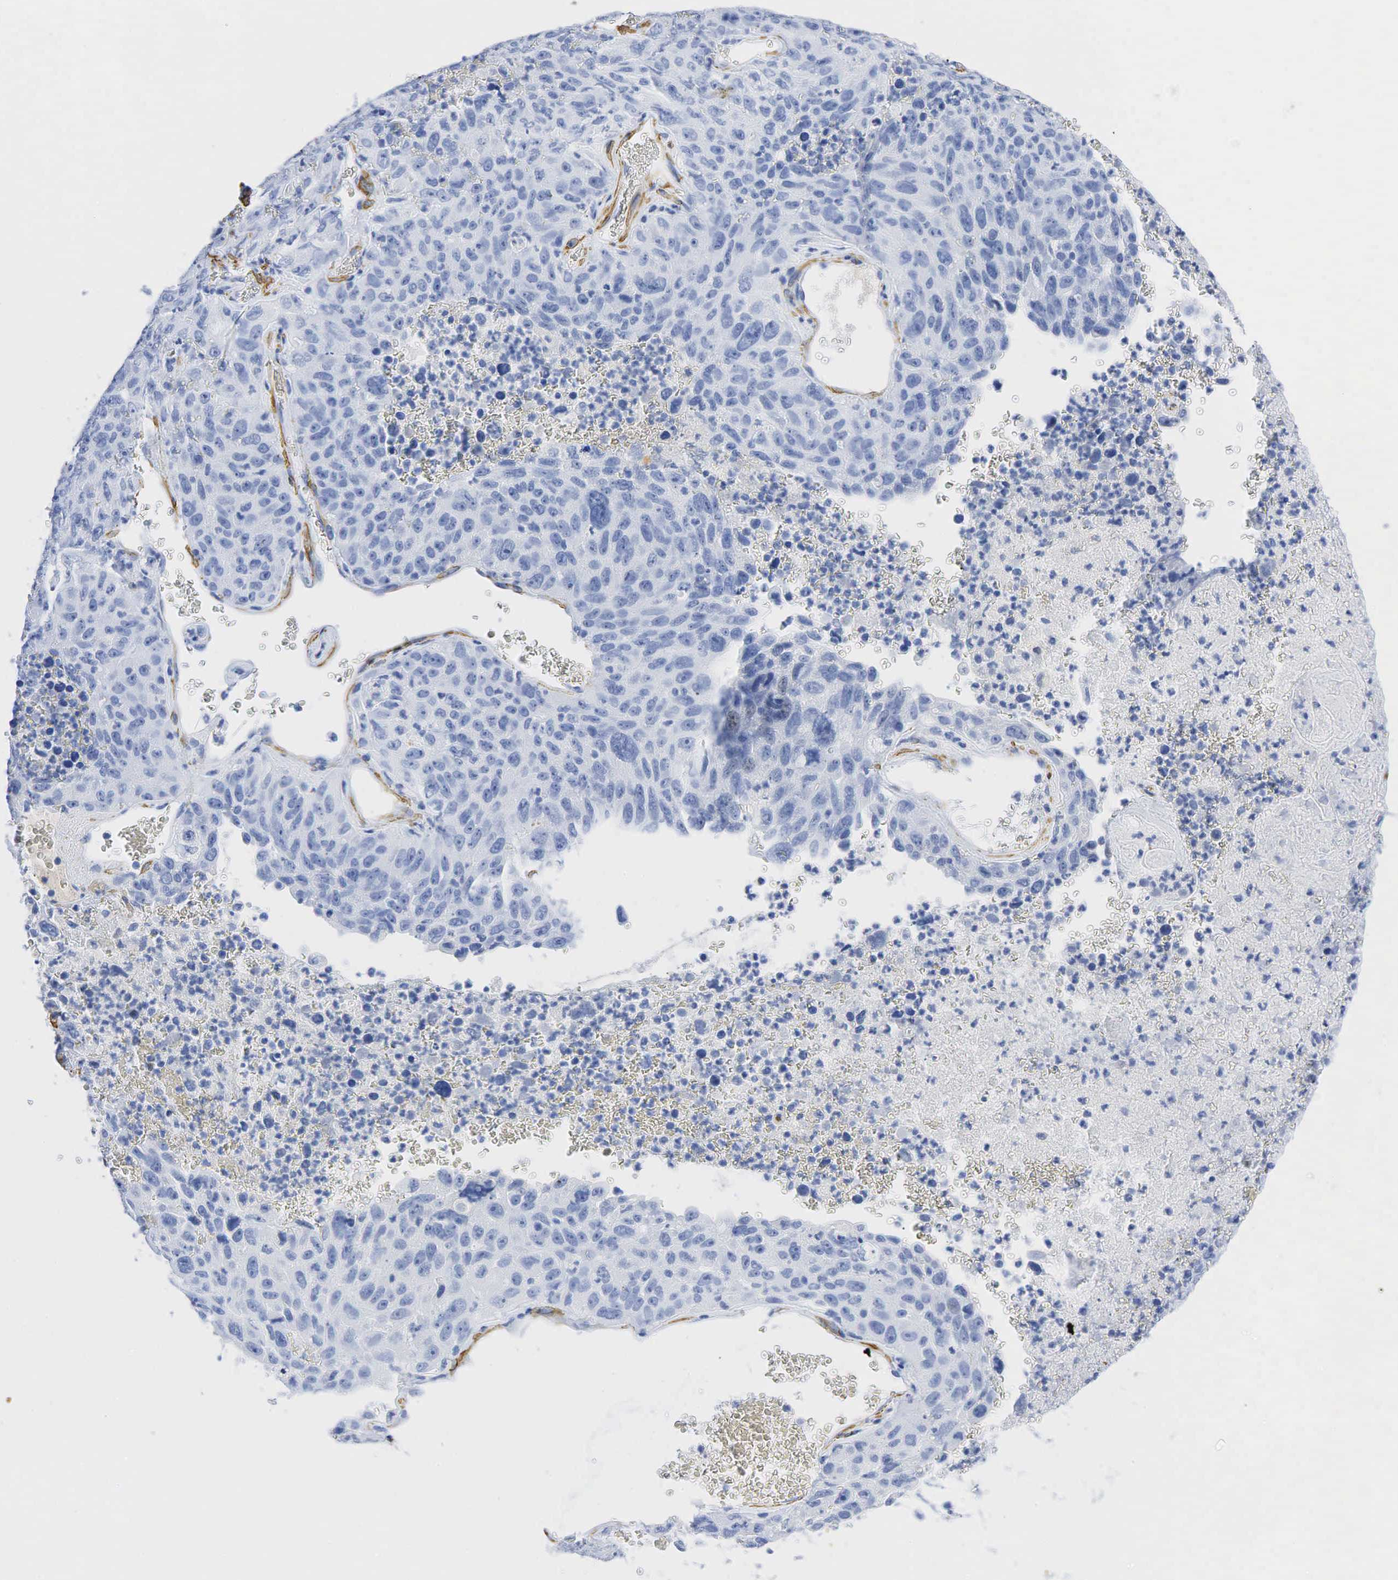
{"staining": {"intensity": "negative", "quantity": "none", "location": "none"}, "tissue": "lung cancer", "cell_type": "Tumor cells", "image_type": "cancer", "snomed": [{"axis": "morphology", "description": "Squamous cell carcinoma, NOS"}, {"axis": "topography", "description": "Lung"}], "caption": "The histopathology image demonstrates no significant positivity in tumor cells of squamous cell carcinoma (lung).", "gene": "ACTA1", "patient": {"sex": "male", "age": 64}}